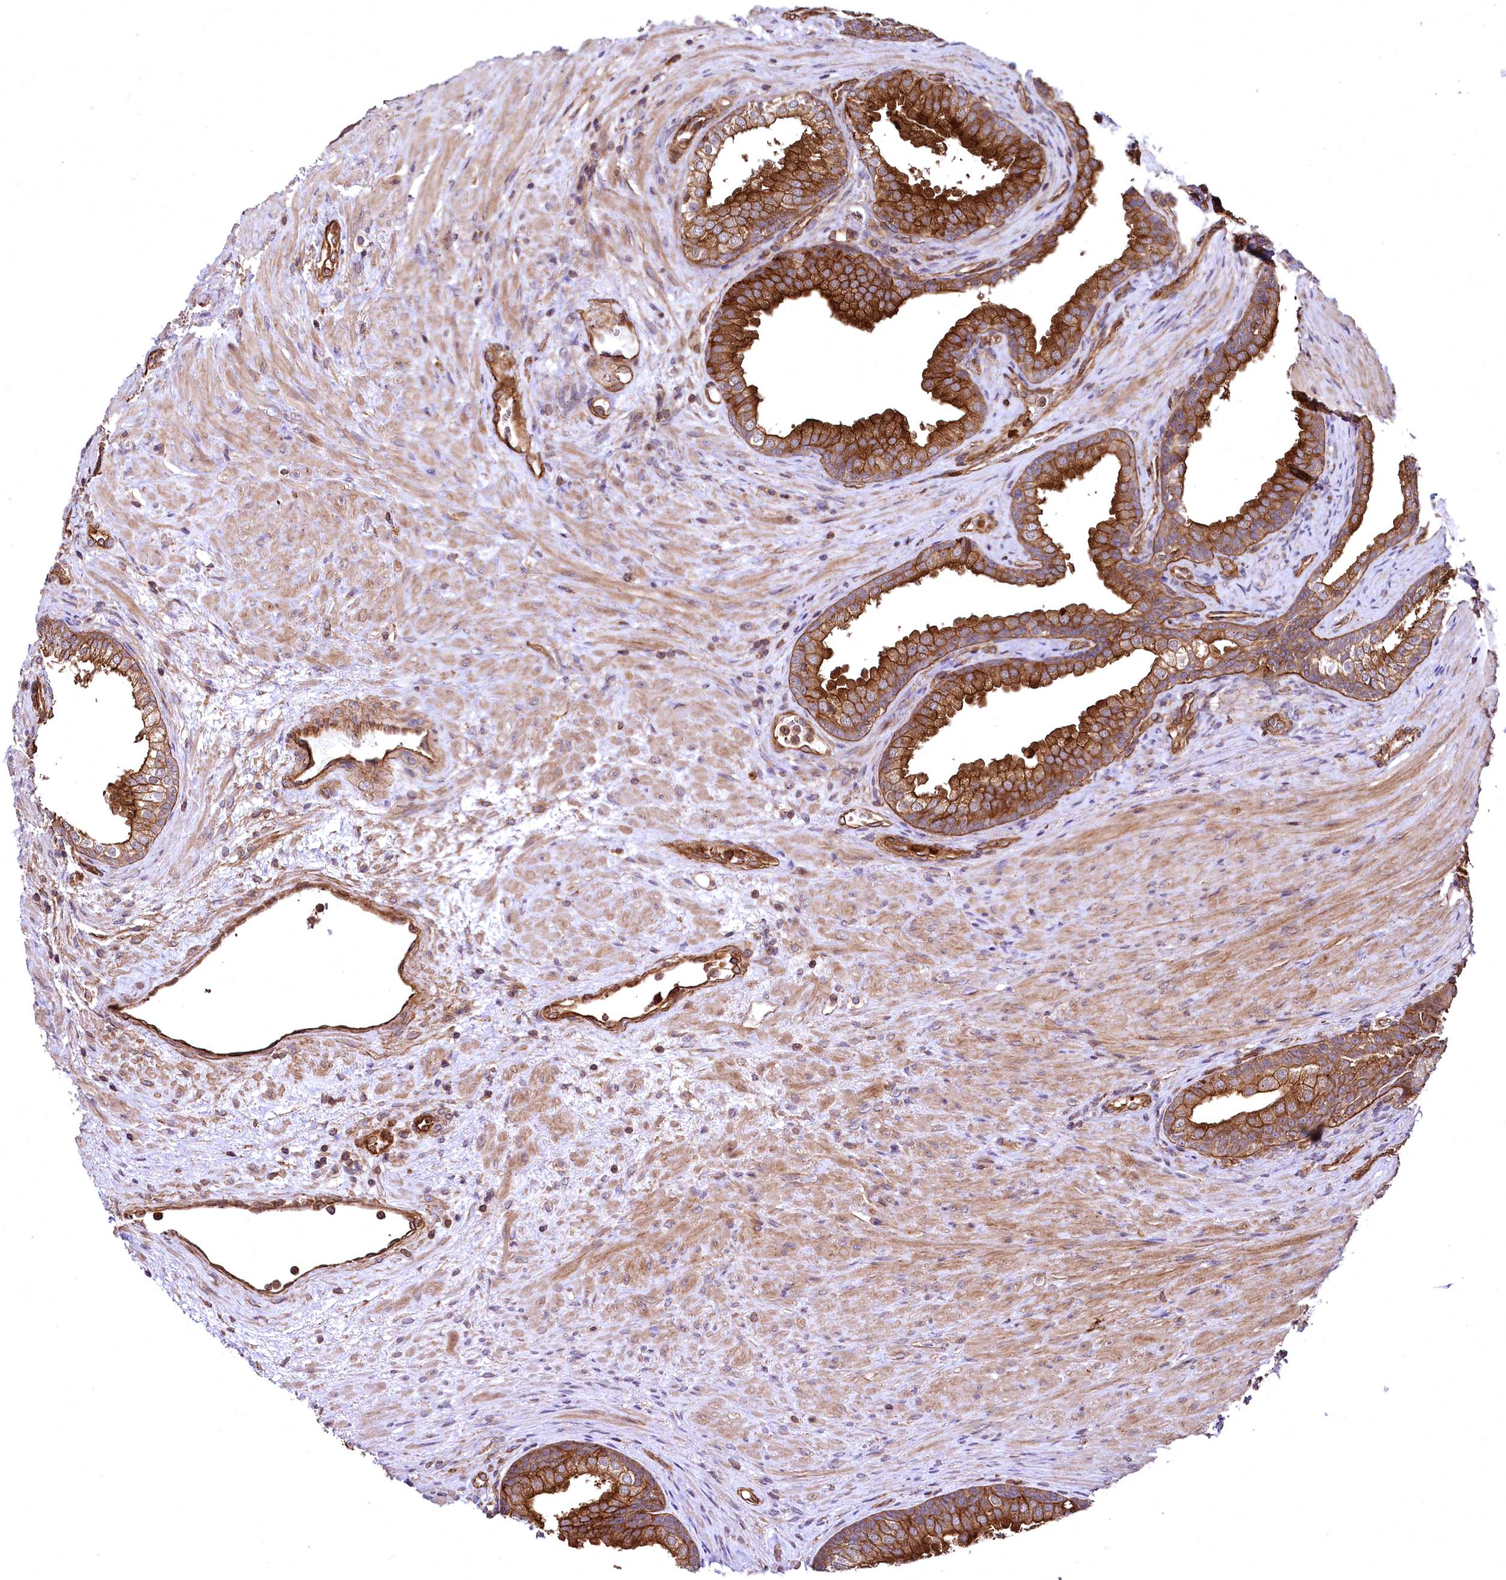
{"staining": {"intensity": "strong", "quantity": ">75%", "location": "cytoplasmic/membranous"}, "tissue": "prostate", "cell_type": "Glandular cells", "image_type": "normal", "snomed": [{"axis": "morphology", "description": "Normal tissue, NOS"}, {"axis": "topography", "description": "Prostate"}], "caption": "DAB immunohistochemical staining of normal human prostate exhibits strong cytoplasmic/membranous protein expression in about >75% of glandular cells. (Brightfield microscopy of DAB IHC at high magnification).", "gene": "SVIP", "patient": {"sex": "male", "age": 76}}